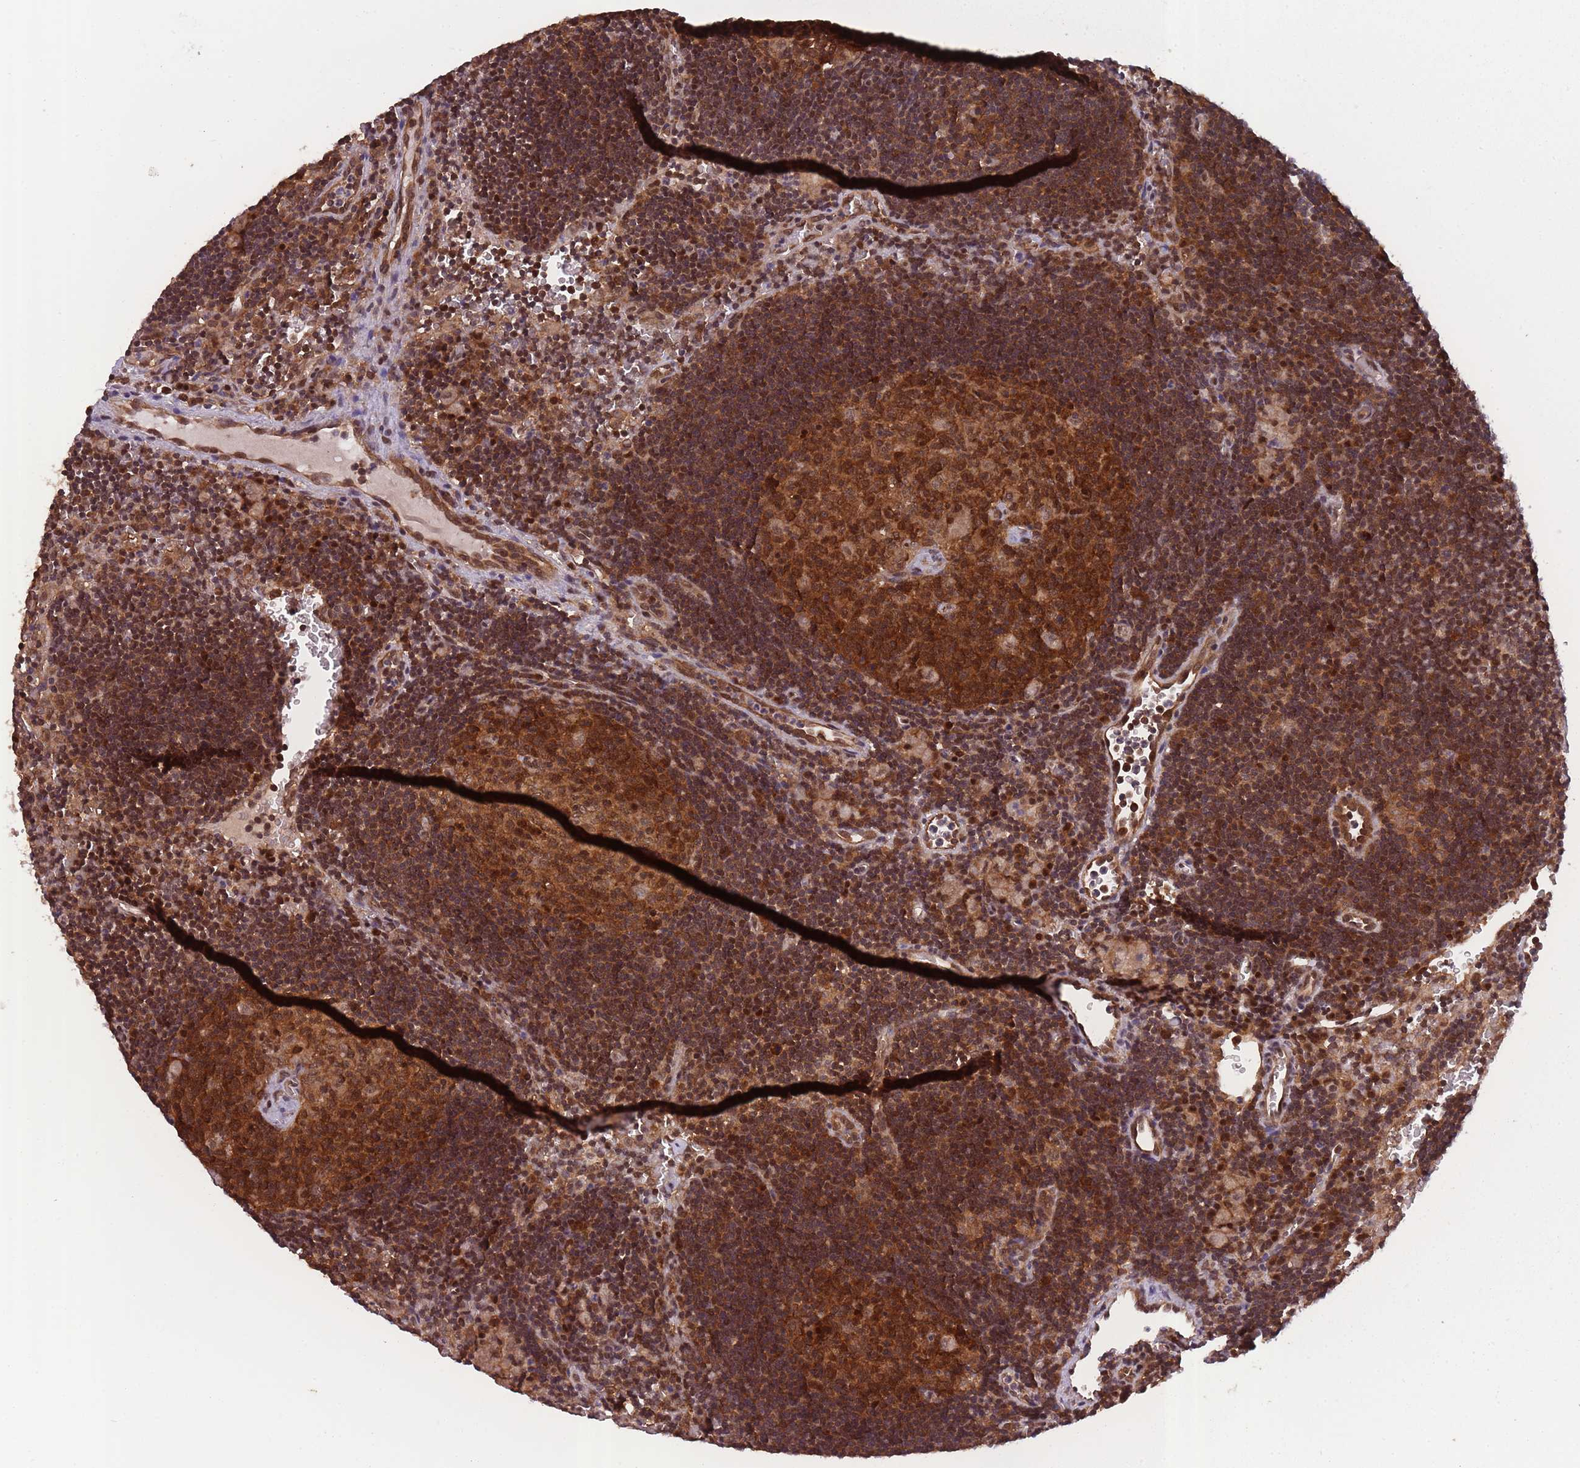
{"staining": {"intensity": "strong", "quantity": ">75%", "location": "cytoplasmic/membranous,nuclear"}, "tissue": "lymph node", "cell_type": "Germinal center cells", "image_type": "normal", "snomed": [{"axis": "morphology", "description": "Normal tissue, NOS"}, {"axis": "topography", "description": "Lymph node"}], "caption": "Germinal center cells demonstrate strong cytoplasmic/membranous,nuclear positivity in approximately >75% of cells in benign lymph node. Nuclei are stained in blue.", "gene": "PPP6R3", "patient": {"sex": "male", "age": 62}}